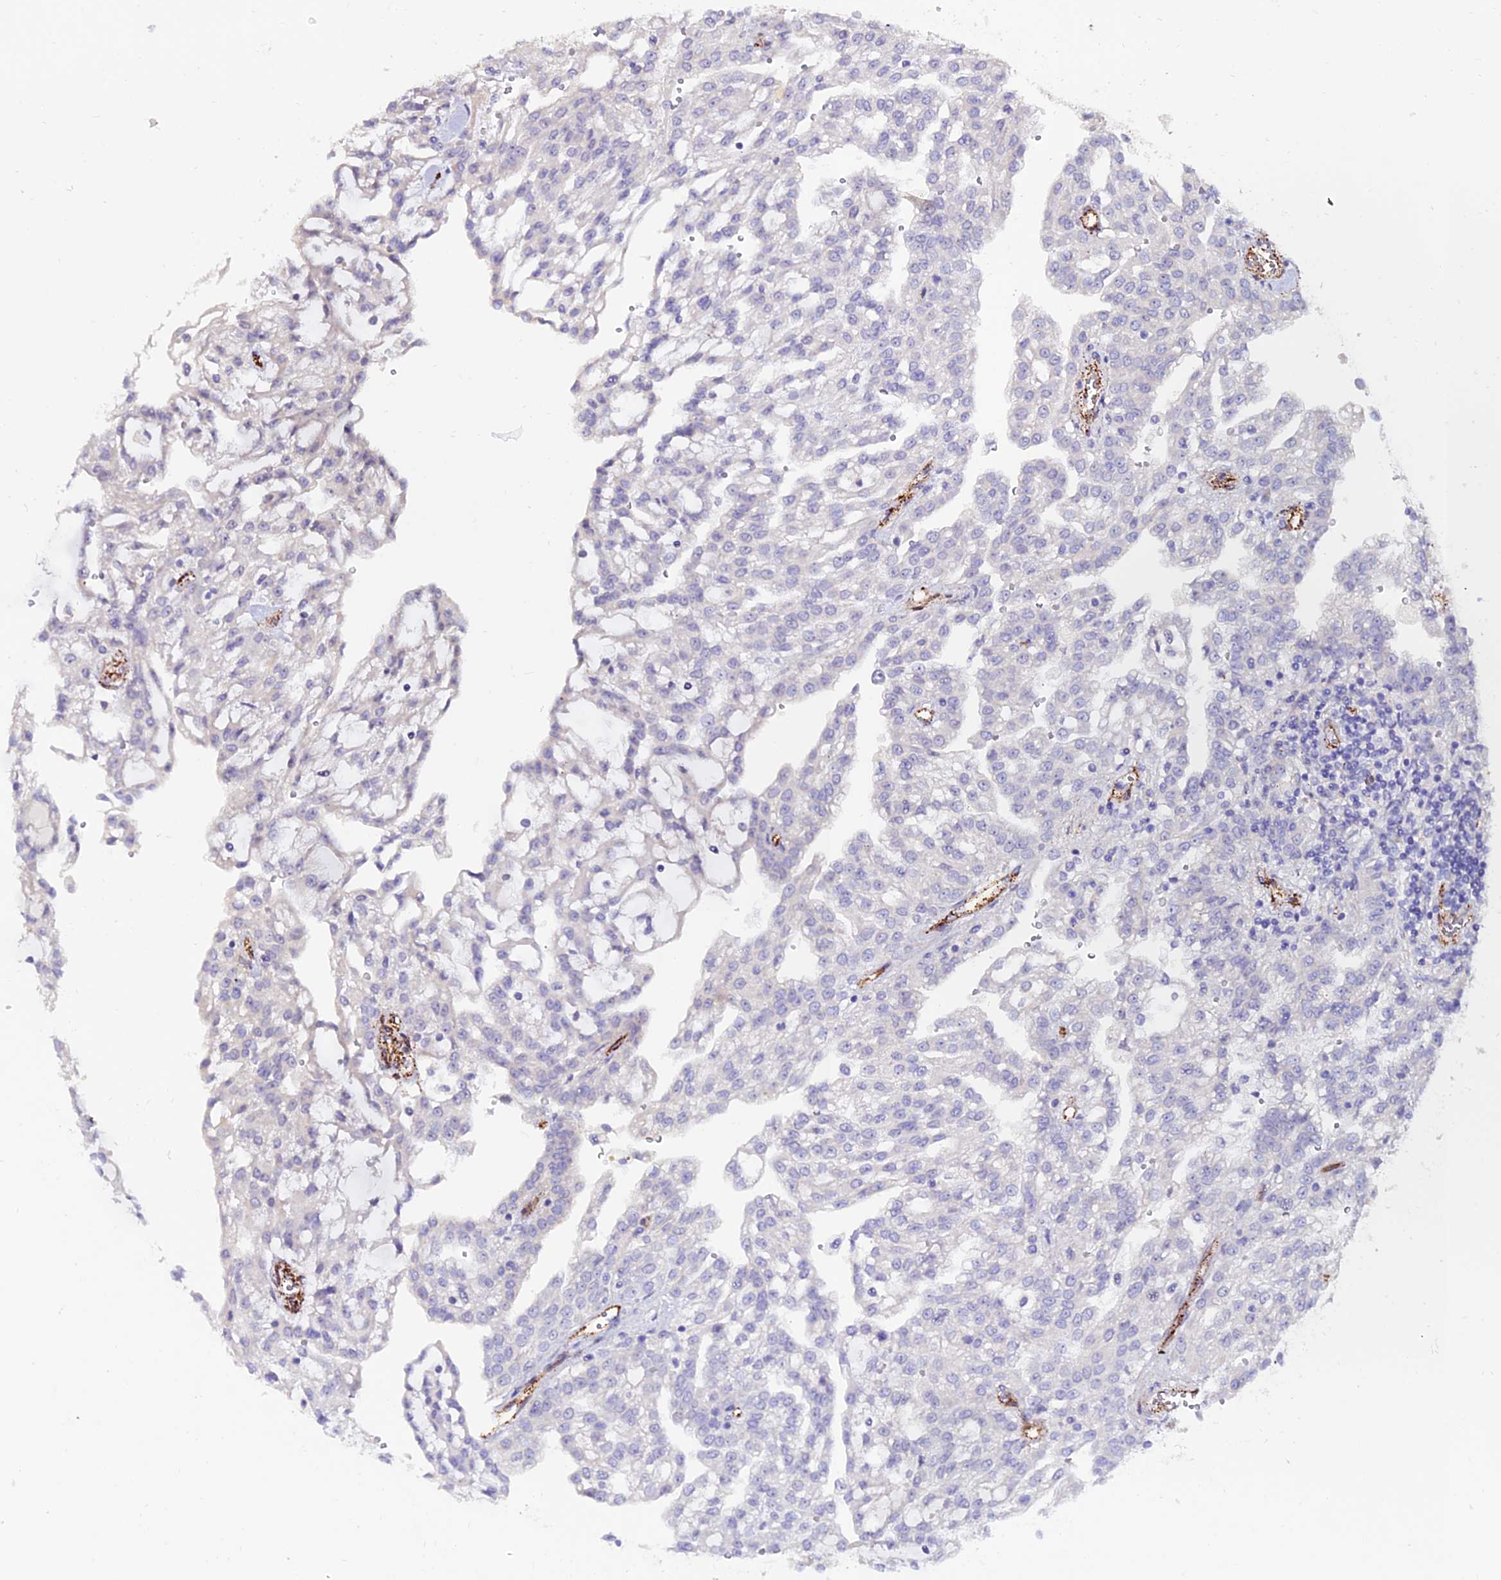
{"staining": {"intensity": "negative", "quantity": "none", "location": "none"}, "tissue": "renal cancer", "cell_type": "Tumor cells", "image_type": "cancer", "snomed": [{"axis": "morphology", "description": "Adenocarcinoma, NOS"}, {"axis": "topography", "description": "Kidney"}], "caption": "A histopathology image of human renal cancer (adenocarcinoma) is negative for staining in tumor cells.", "gene": "ALDH3B2", "patient": {"sex": "male", "age": 63}}